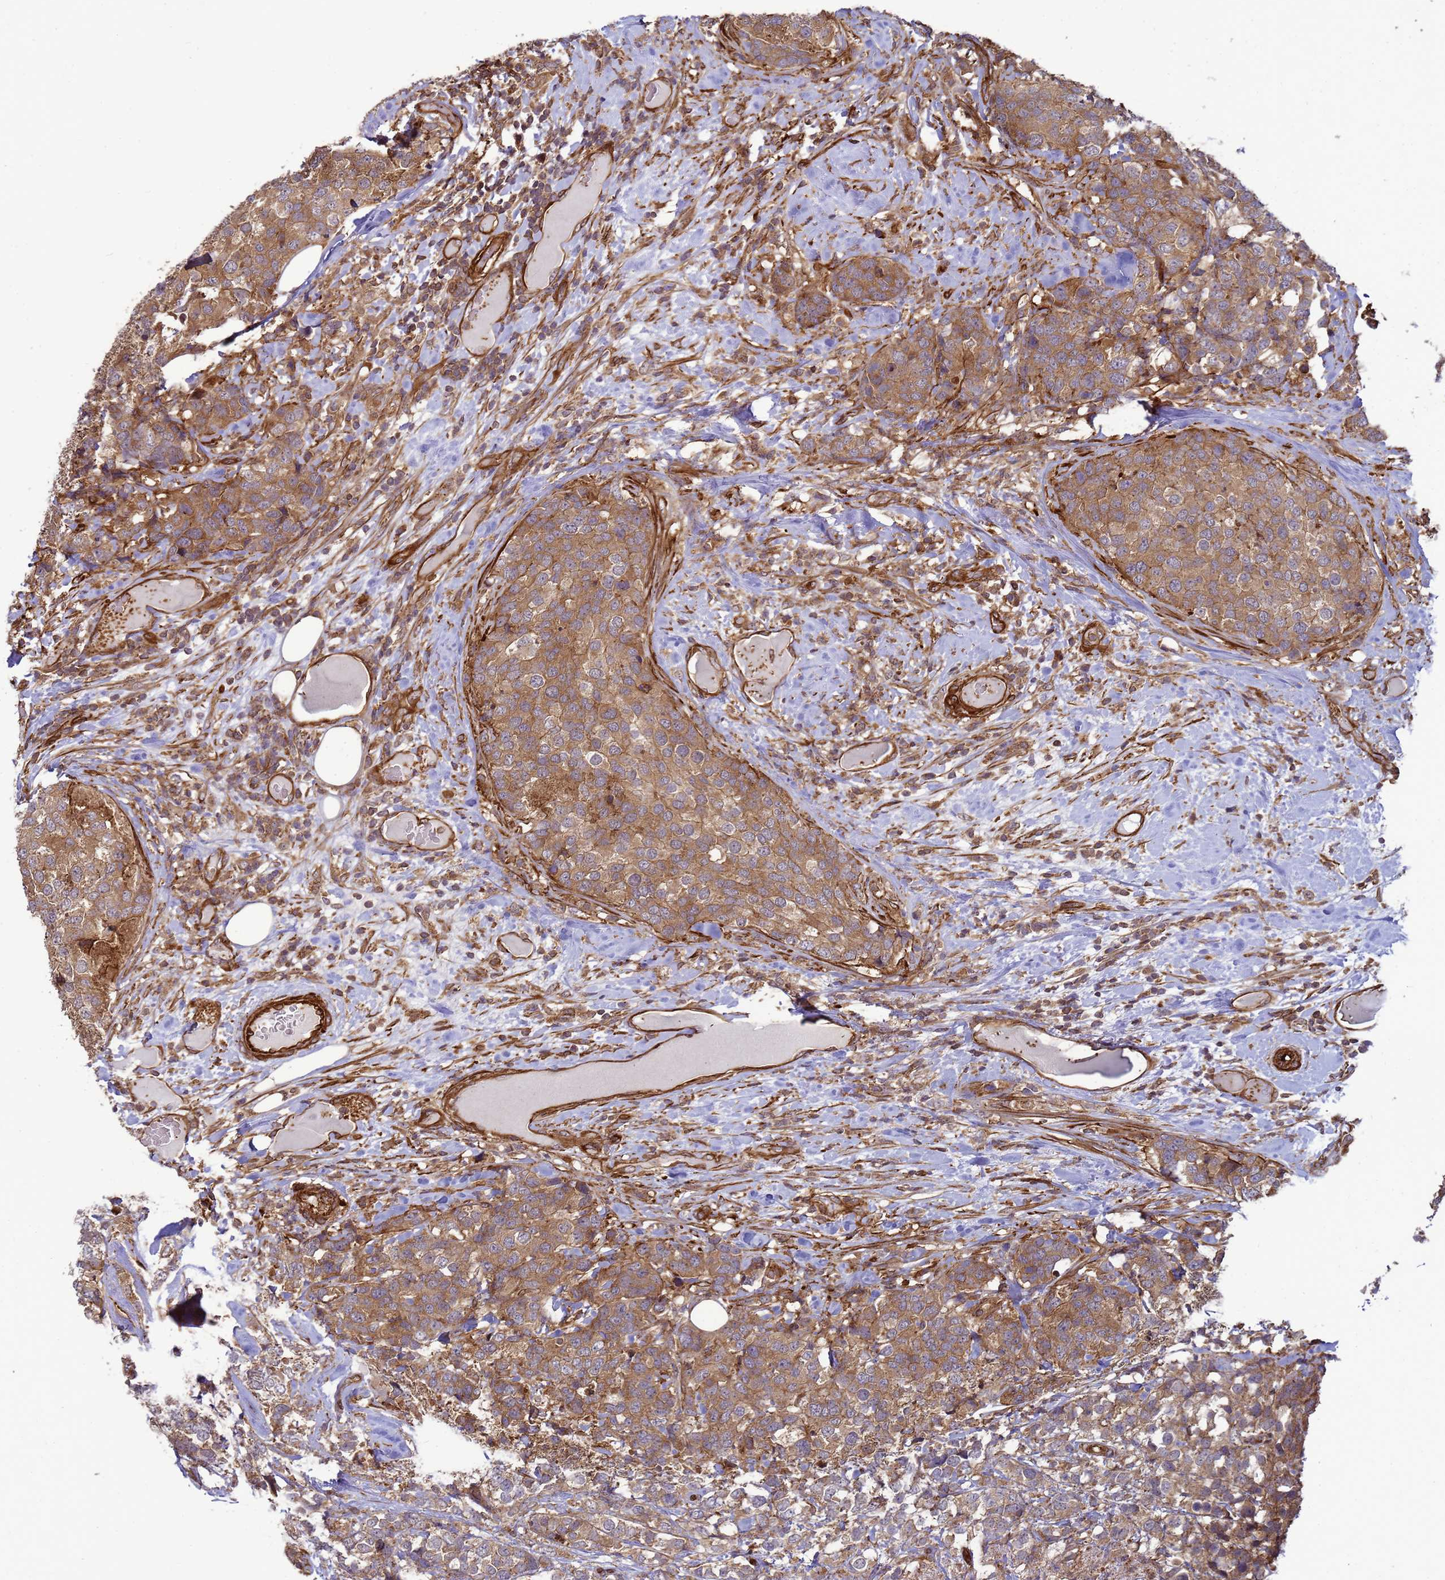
{"staining": {"intensity": "moderate", "quantity": ">75%", "location": "cytoplasmic/membranous"}, "tissue": "breast cancer", "cell_type": "Tumor cells", "image_type": "cancer", "snomed": [{"axis": "morphology", "description": "Lobular carcinoma"}, {"axis": "topography", "description": "Breast"}], "caption": "A medium amount of moderate cytoplasmic/membranous staining is present in about >75% of tumor cells in breast cancer tissue.", "gene": "CNOT1", "patient": {"sex": "female", "age": 59}}